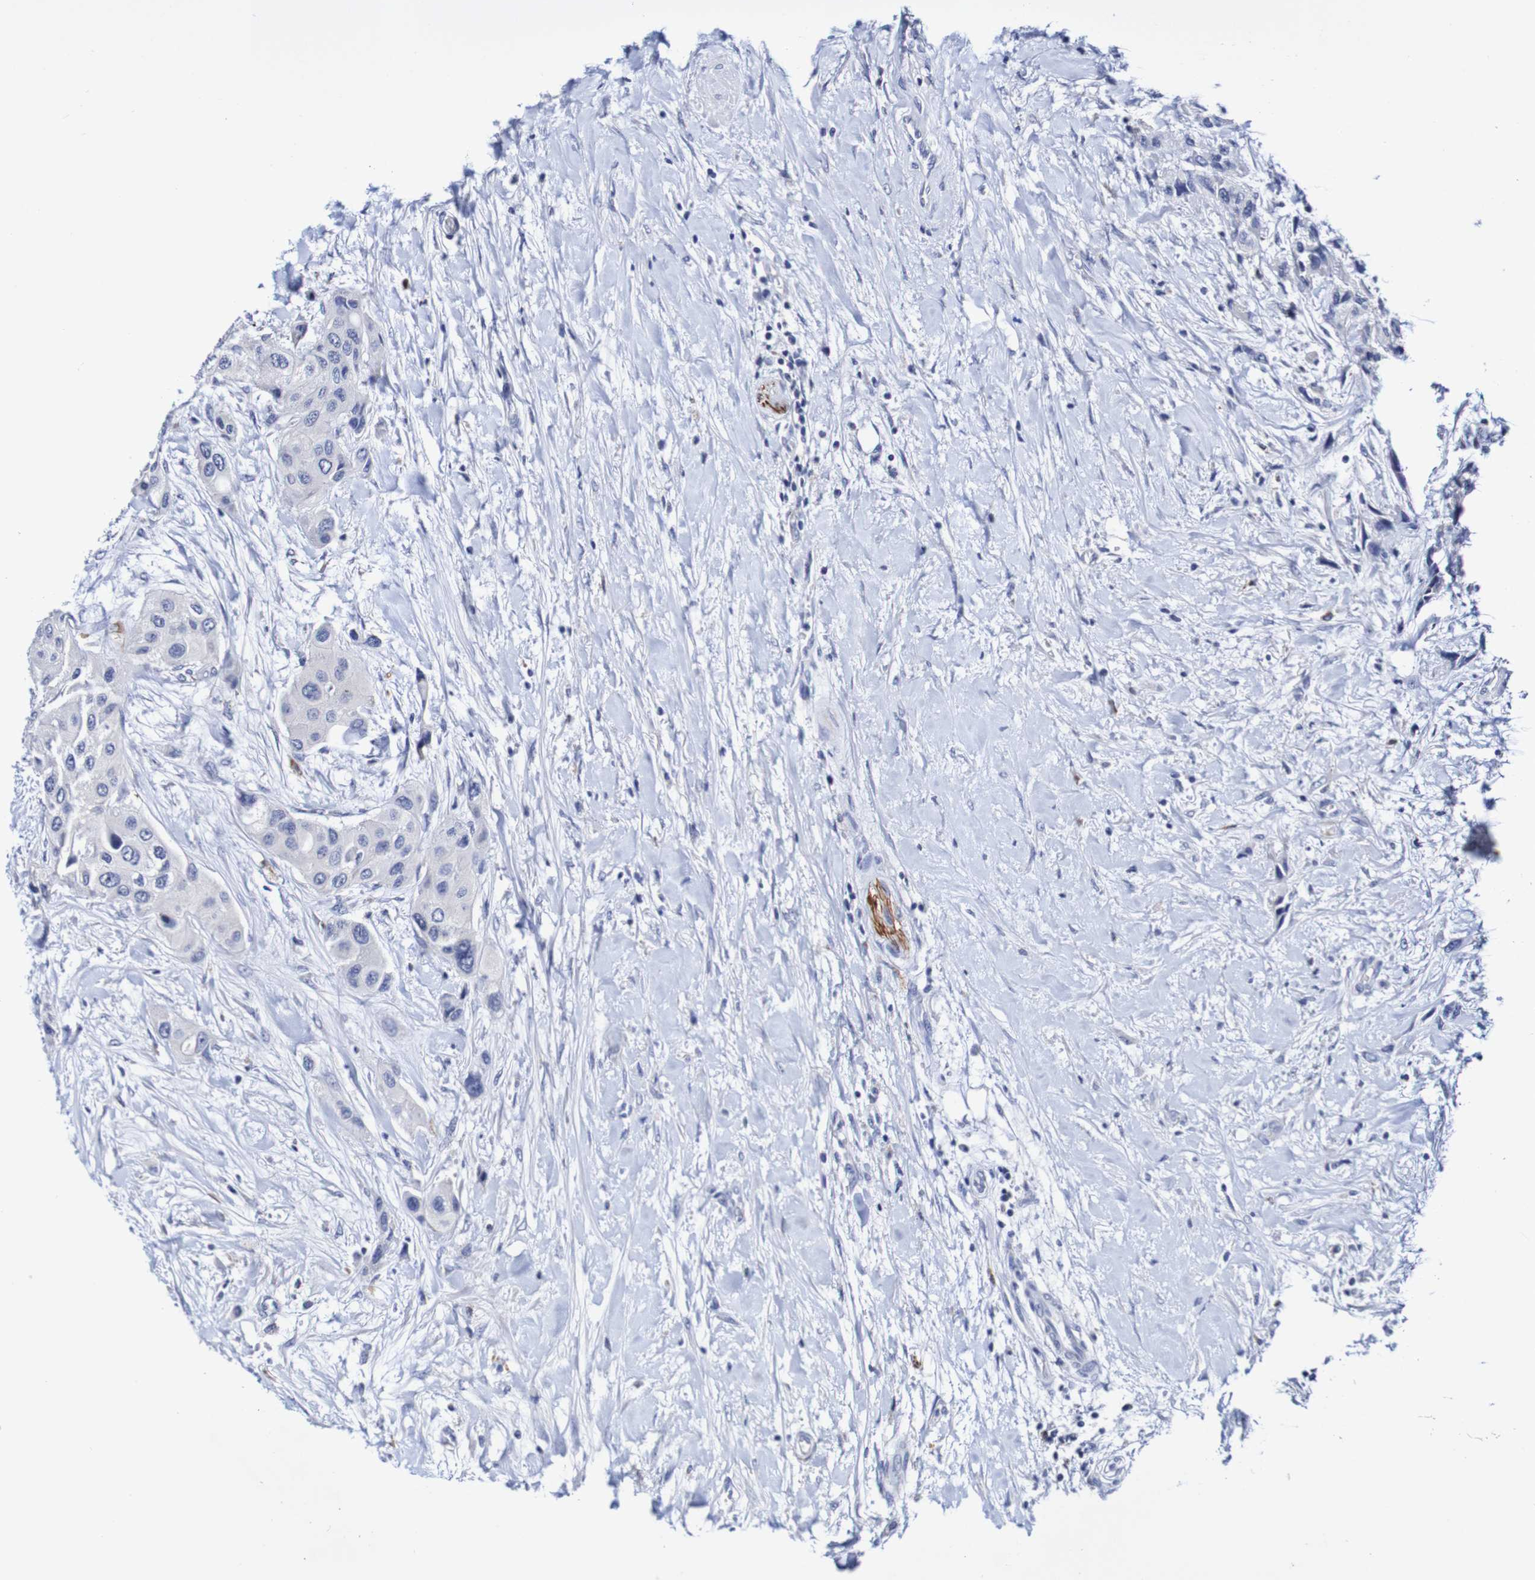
{"staining": {"intensity": "negative", "quantity": "none", "location": "none"}, "tissue": "urothelial cancer", "cell_type": "Tumor cells", "image_type": "cancer", "snomed": [{"axis": "morphology", "description": "Urothelial carcinoma, High grade"}, {"axis": "topography", "description": "Urinary bladder"}], "caption": "A micrograph of human urothelial carcinoma (high-grade) is negative for staining in tumor cells.", "gene": "SEZ6", "patient": {"sex": "female", "age": 56}}